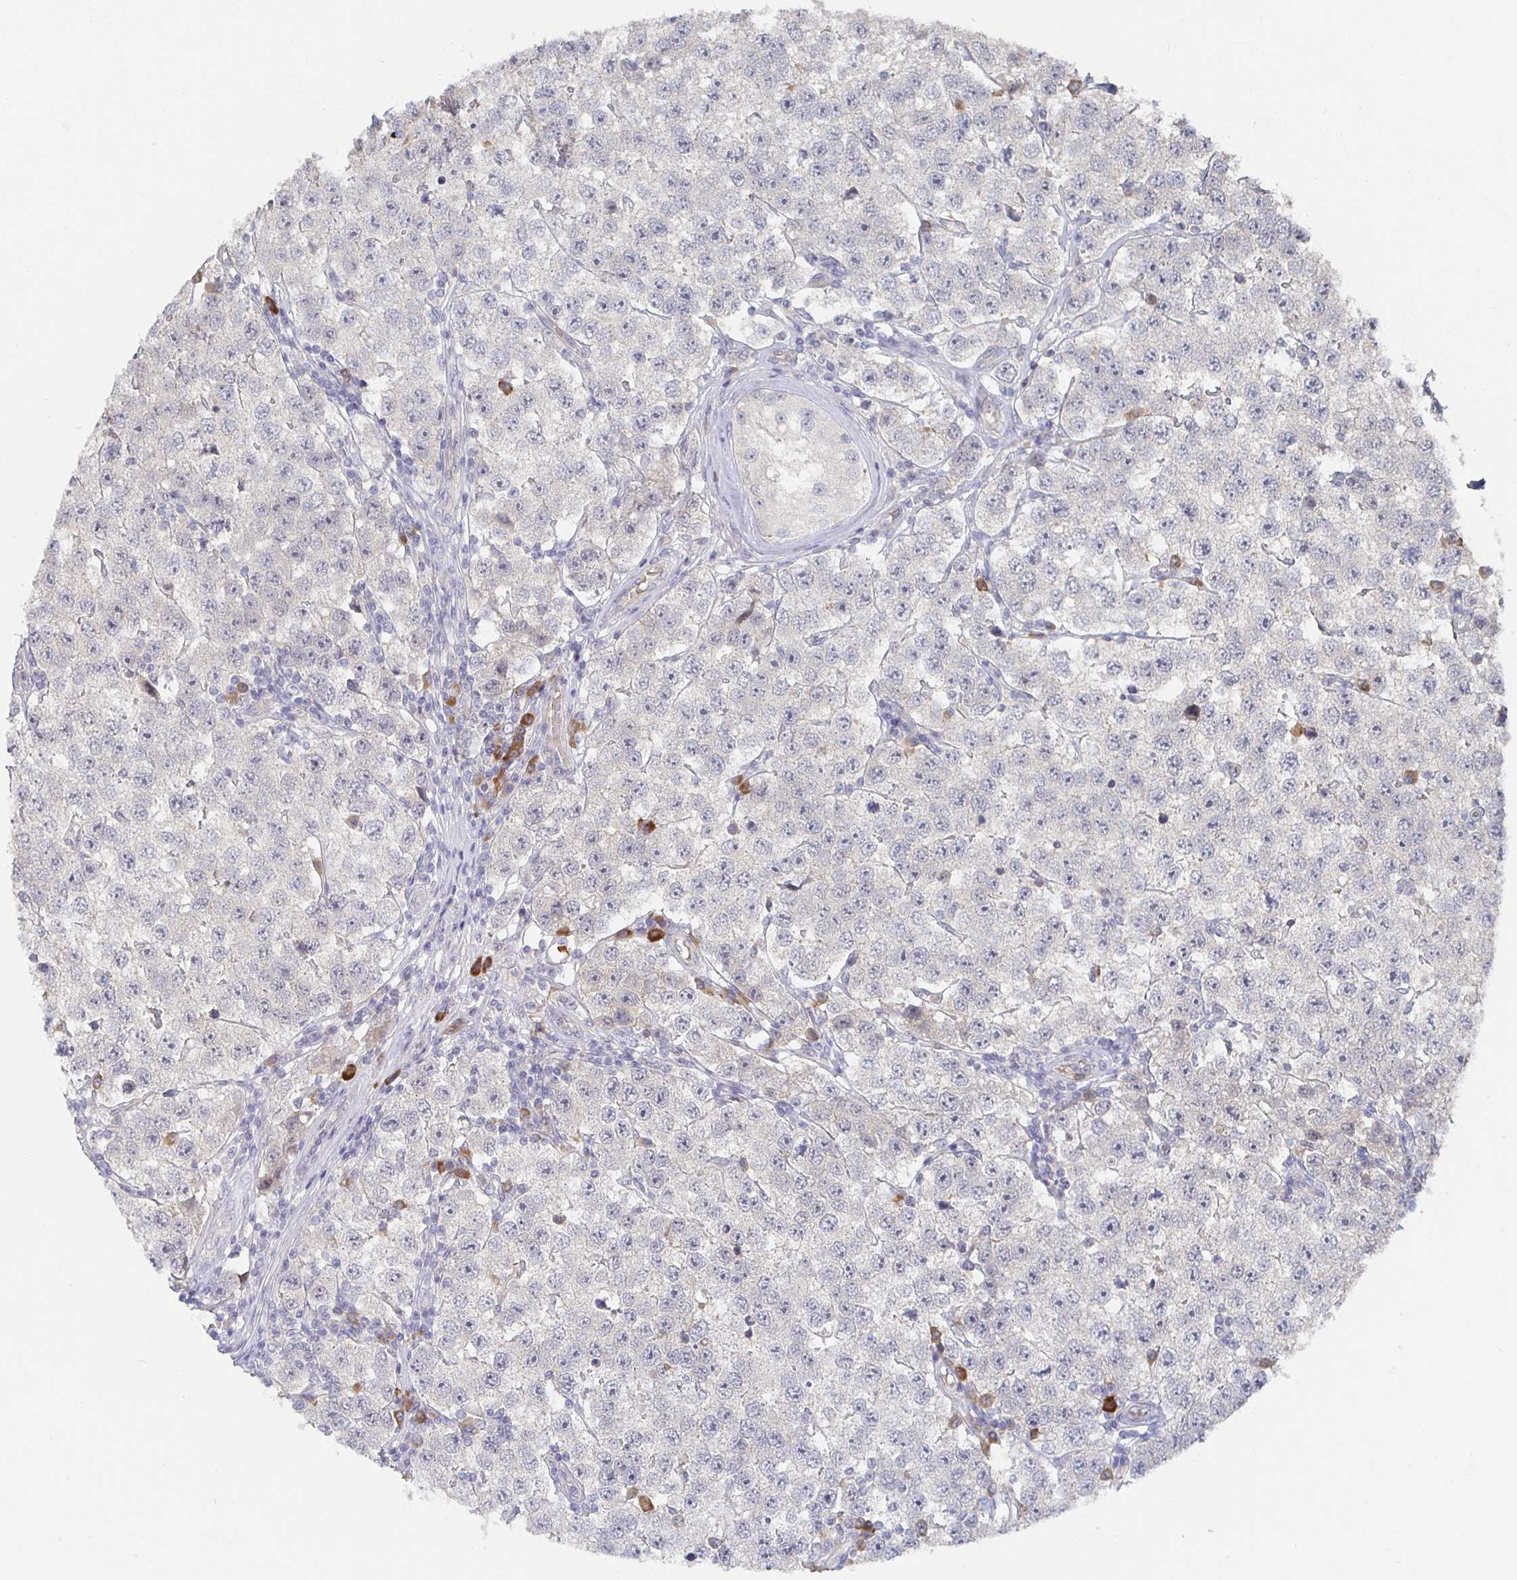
{"staining": {"intensity": "negative", "quantity": "none", "location": "none"}, "tissue": "testis cancer", "cell_type": "Tumor cells", "image_type": "cancer", "snomed": [{"axis": "morphology", "description": "Seminoma, NOS"}, {"axis": "topography", "description": "Testis"}], "caption": "High power microscopy photomicrograph of an immunohistochemistry (IHC) image of testis cancer (seminoma), revealing no significant expression in tumor cells.", "gene": "MEIS1", "patient": {"sex": "male", "age": 34}}